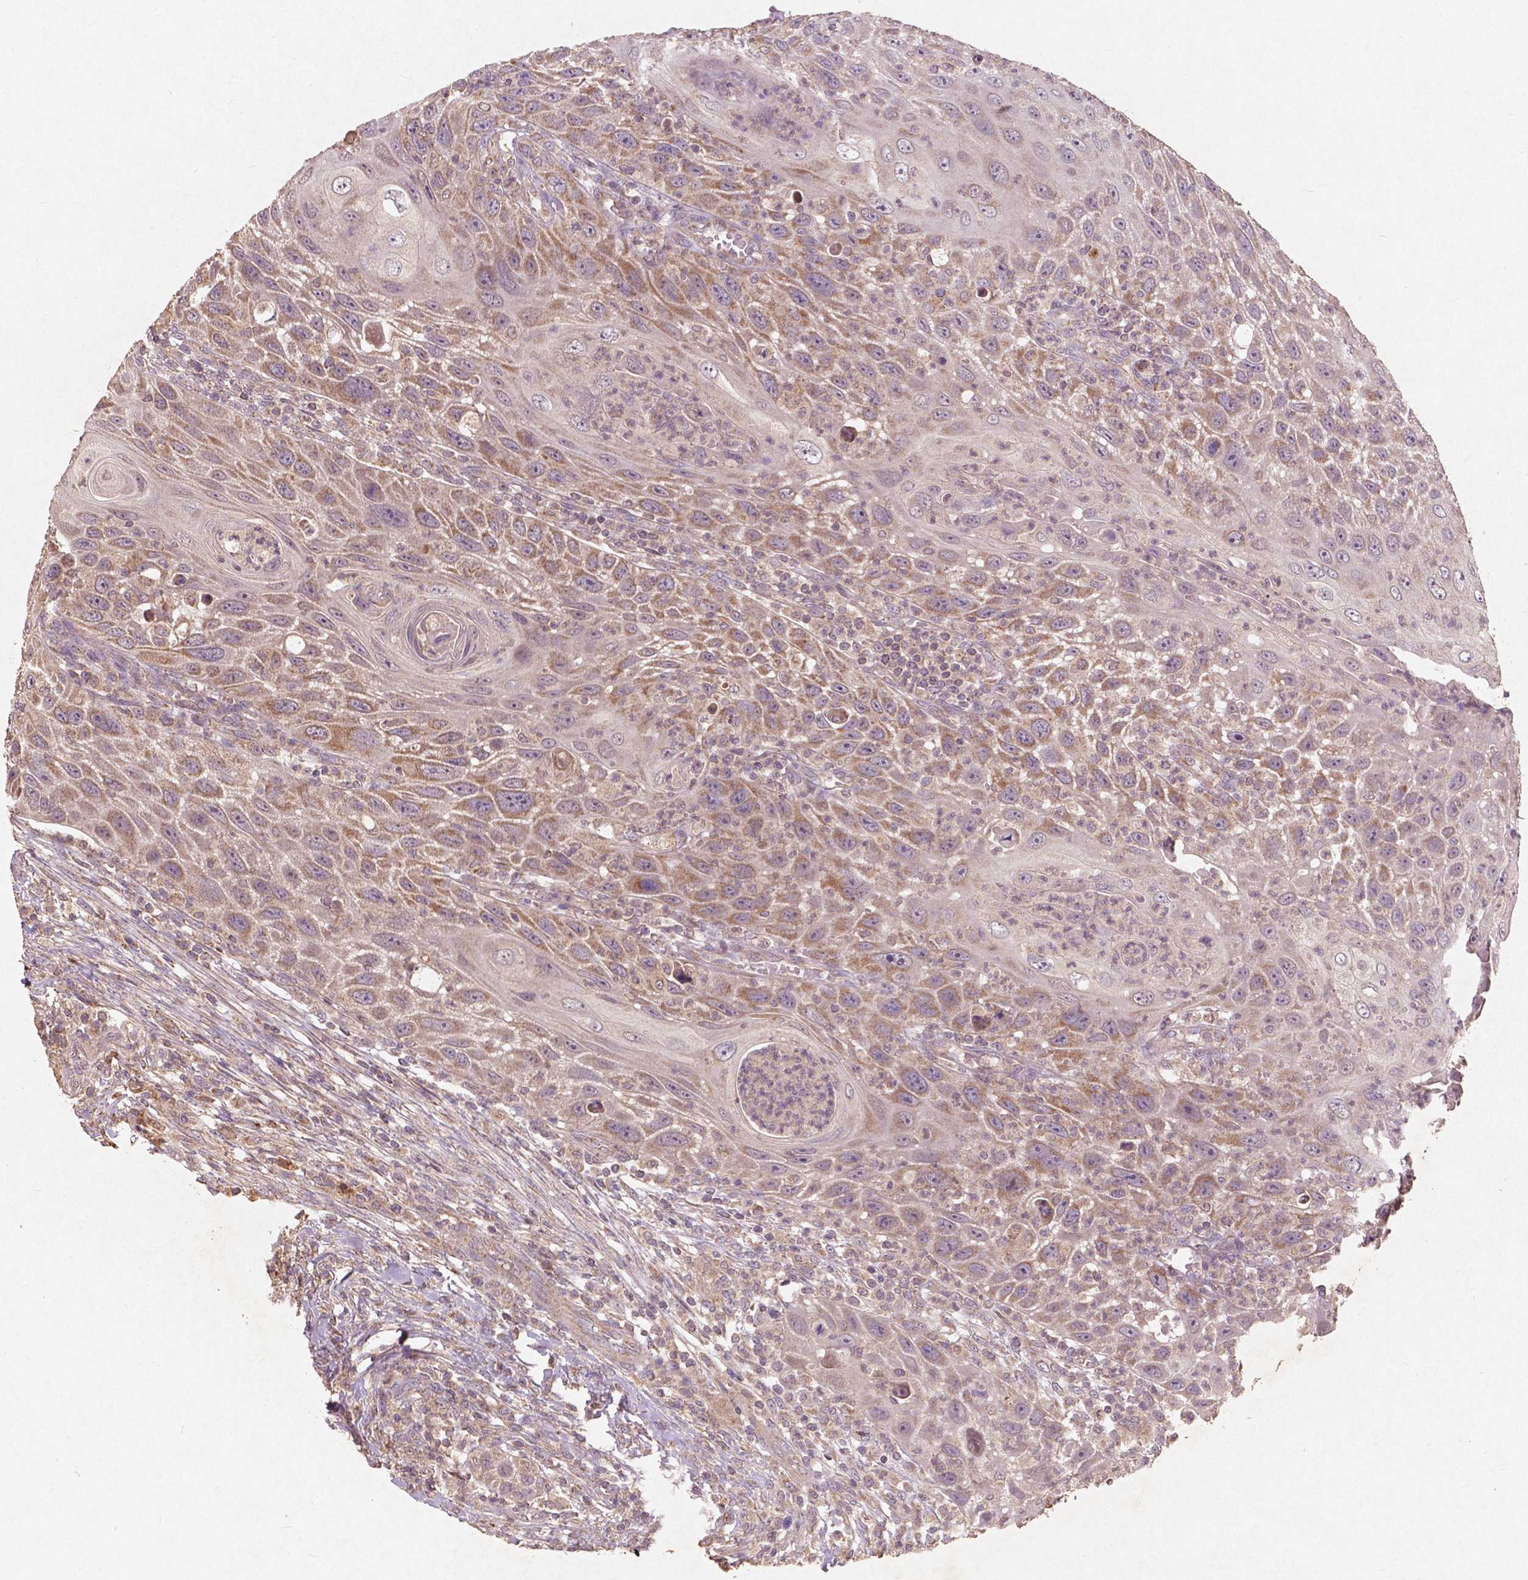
{"staining": {"intensity": "moderate", "quantity": ">75%", "location": "cytoplasmic/membranous"}, "tissue": "head and neck cancer", "cell_type": "Tumor cells", "image_type": "cancer", "snomed": [{"axis": "morphology", "description": "Squamous cell carcinoma, NOS"}, {"axis": "topography", "description": "Head-Neck"}], "caption": "Human head and neck cancer (squamous cell carcinoma) stained with a brown dye displays moderate cytoplasmic/membranous positive staining in approximately >75% of tumor cells.", "gene": "ST6GALNAC5", "patient": {"sex": "male", "age": 69}}